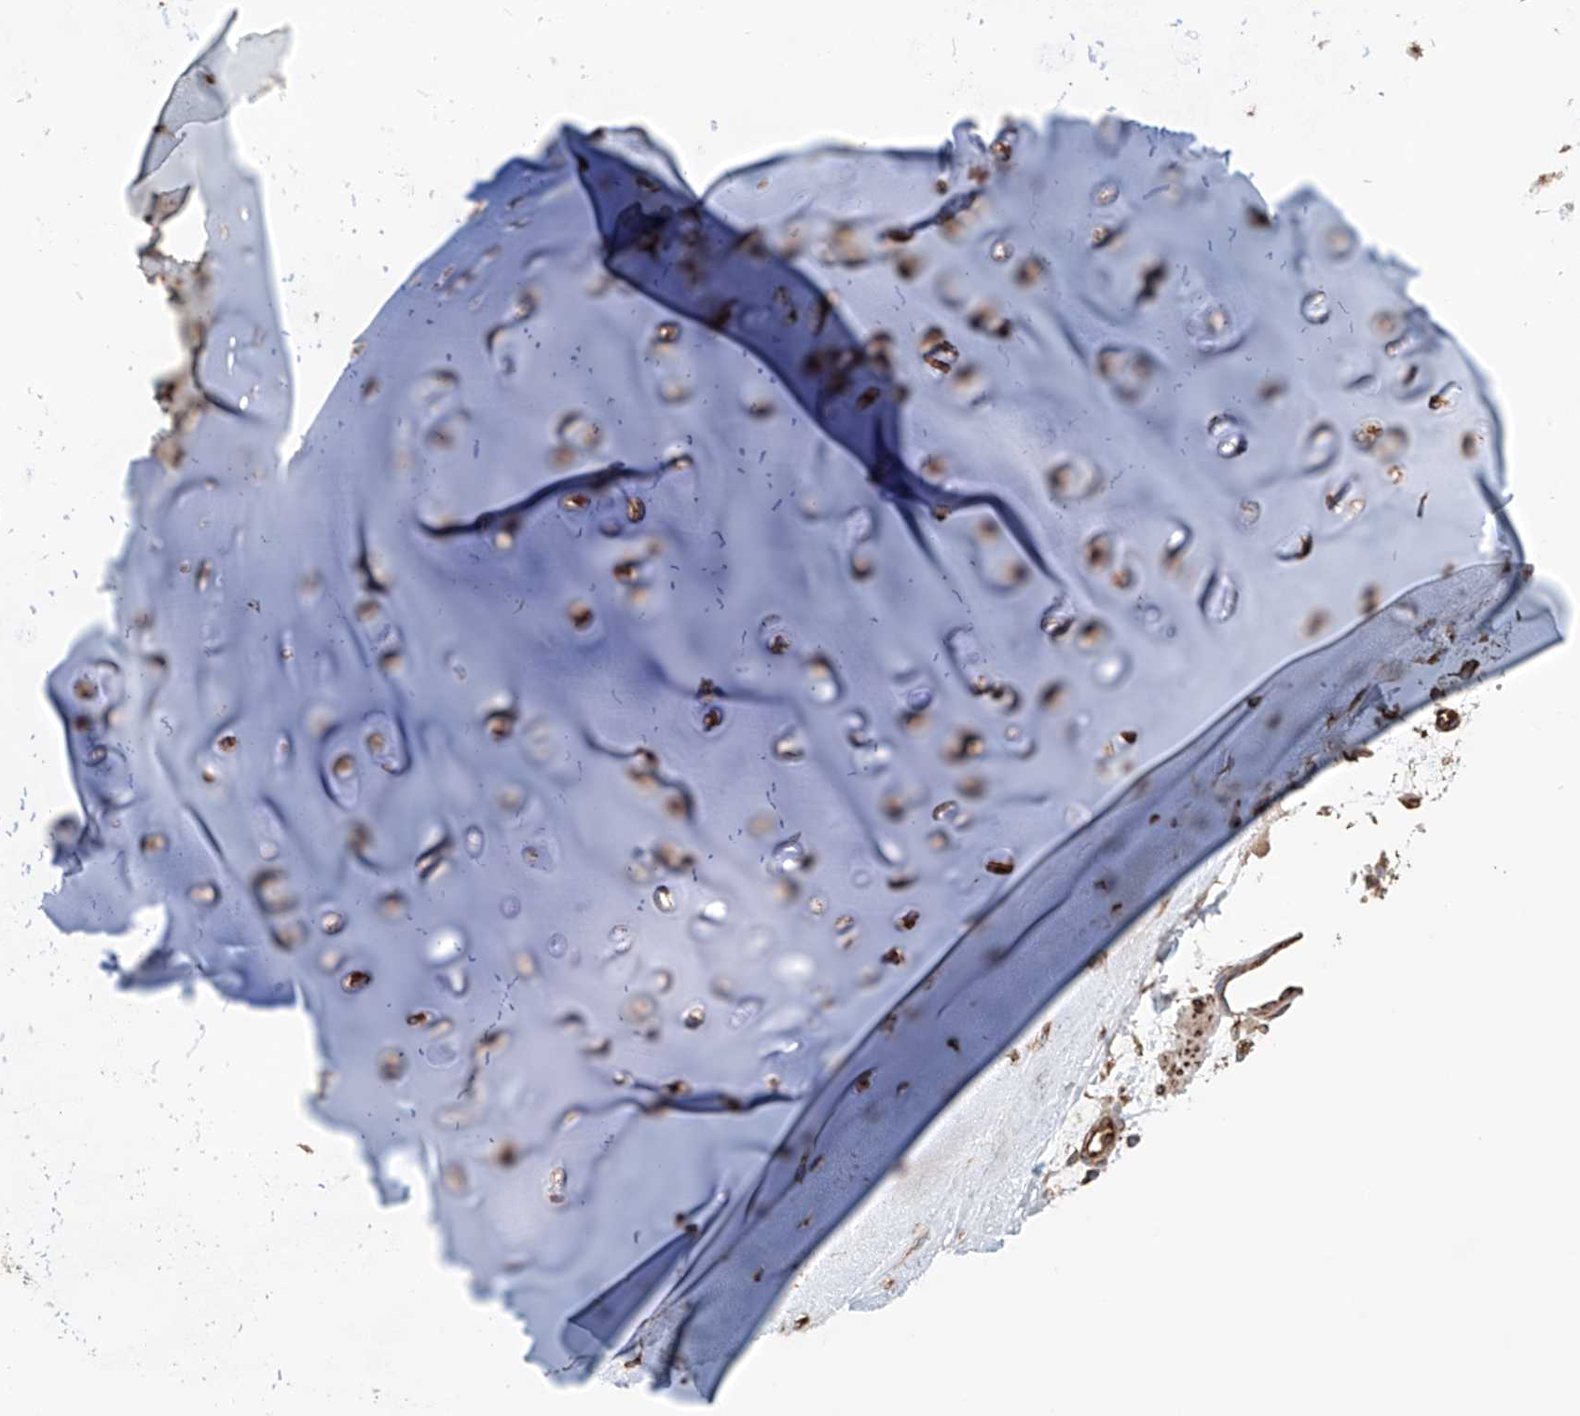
{"staining": {"intensity": "weak", "quantity": "25%-75%", "location": "cytoplasmic/membranous"}, "tissue": "adipose tissue", "cell_type": "Adipocytes", "image_type": "normal", "snomed": [{"axis": "morphology", "description": "Normal tissue, NOS"}, {"axis": "morphology", "description": "Basal cell carcinoma"}, {"axis": "topography", "description": "Cartilage tissue"}, {"axis": "topography", "description": "Nasopharynx"}, {"axis": "topography", "description": "Oral tissue"}], "caption": "IHC (DAB (3,3'-diaminobenzidine)) staining of benign adipose tissue exhibits weak cytoplasmic/membranous protein positivity in about 25%-75% of adipocytes.", "gene": "HGSNAT", "patient": {"sex": "female", "age": 77}}